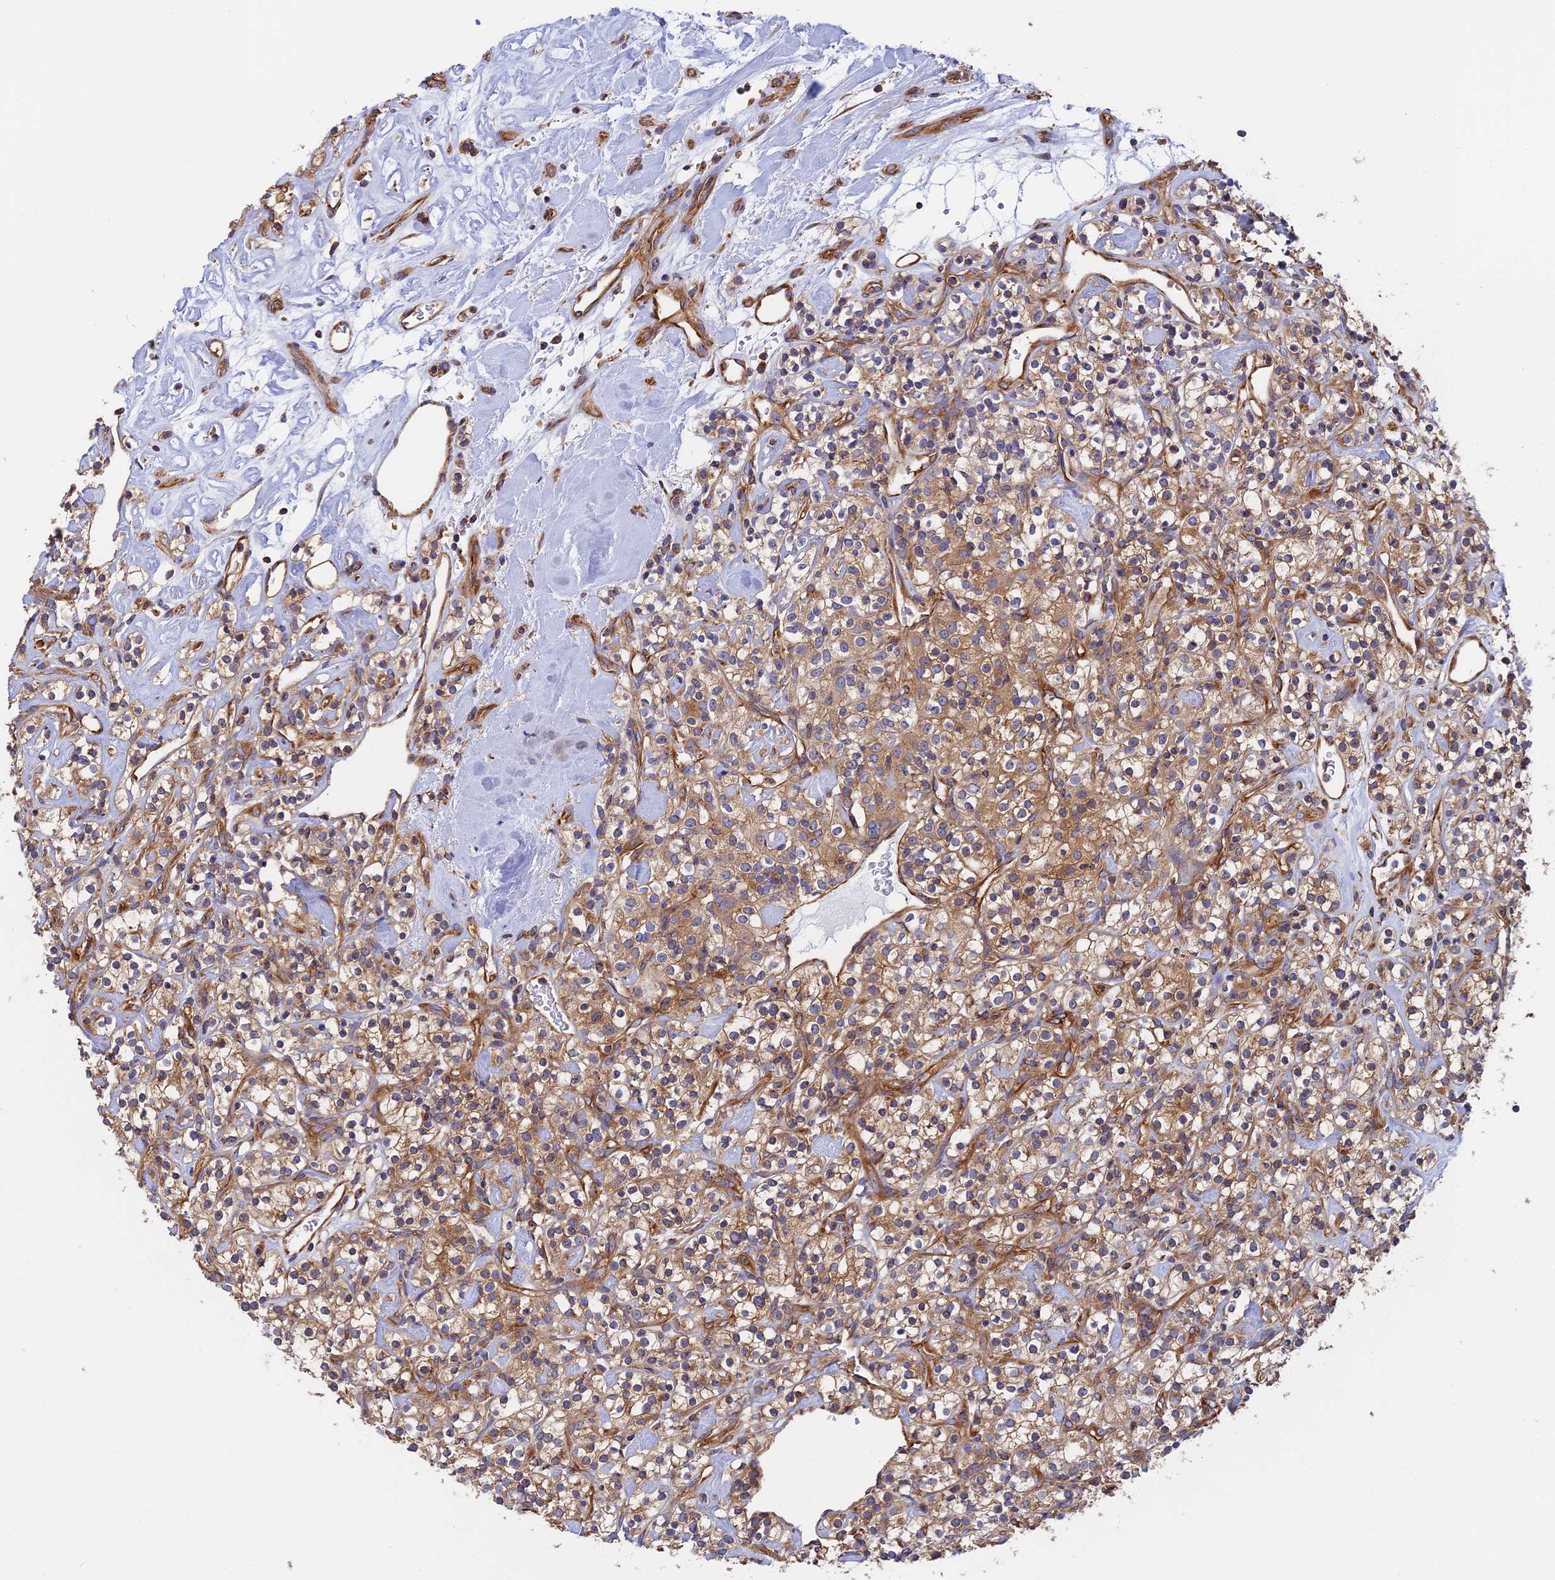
{"staining": {"intensity": "moderate", "quantity": ">75%", "location": "cytoplasmic/membranous"}, "tissue": "renal cancer", "cell_type": "Tumor cells", "image_type": "cancer", "snomed": [{"axis": "morphology", "description": "Adenocarcinoma, NOS"}, {"axis": "topography", "description": "Kidney"}], "caption": "A photomicrograph of human renal cancer stained for a protein demonstrates moderate cytoplasmic/membranous brown staining in tumor cells.", "gene": "DCTN2", "patient": {"sex": "male", "age": 77}}